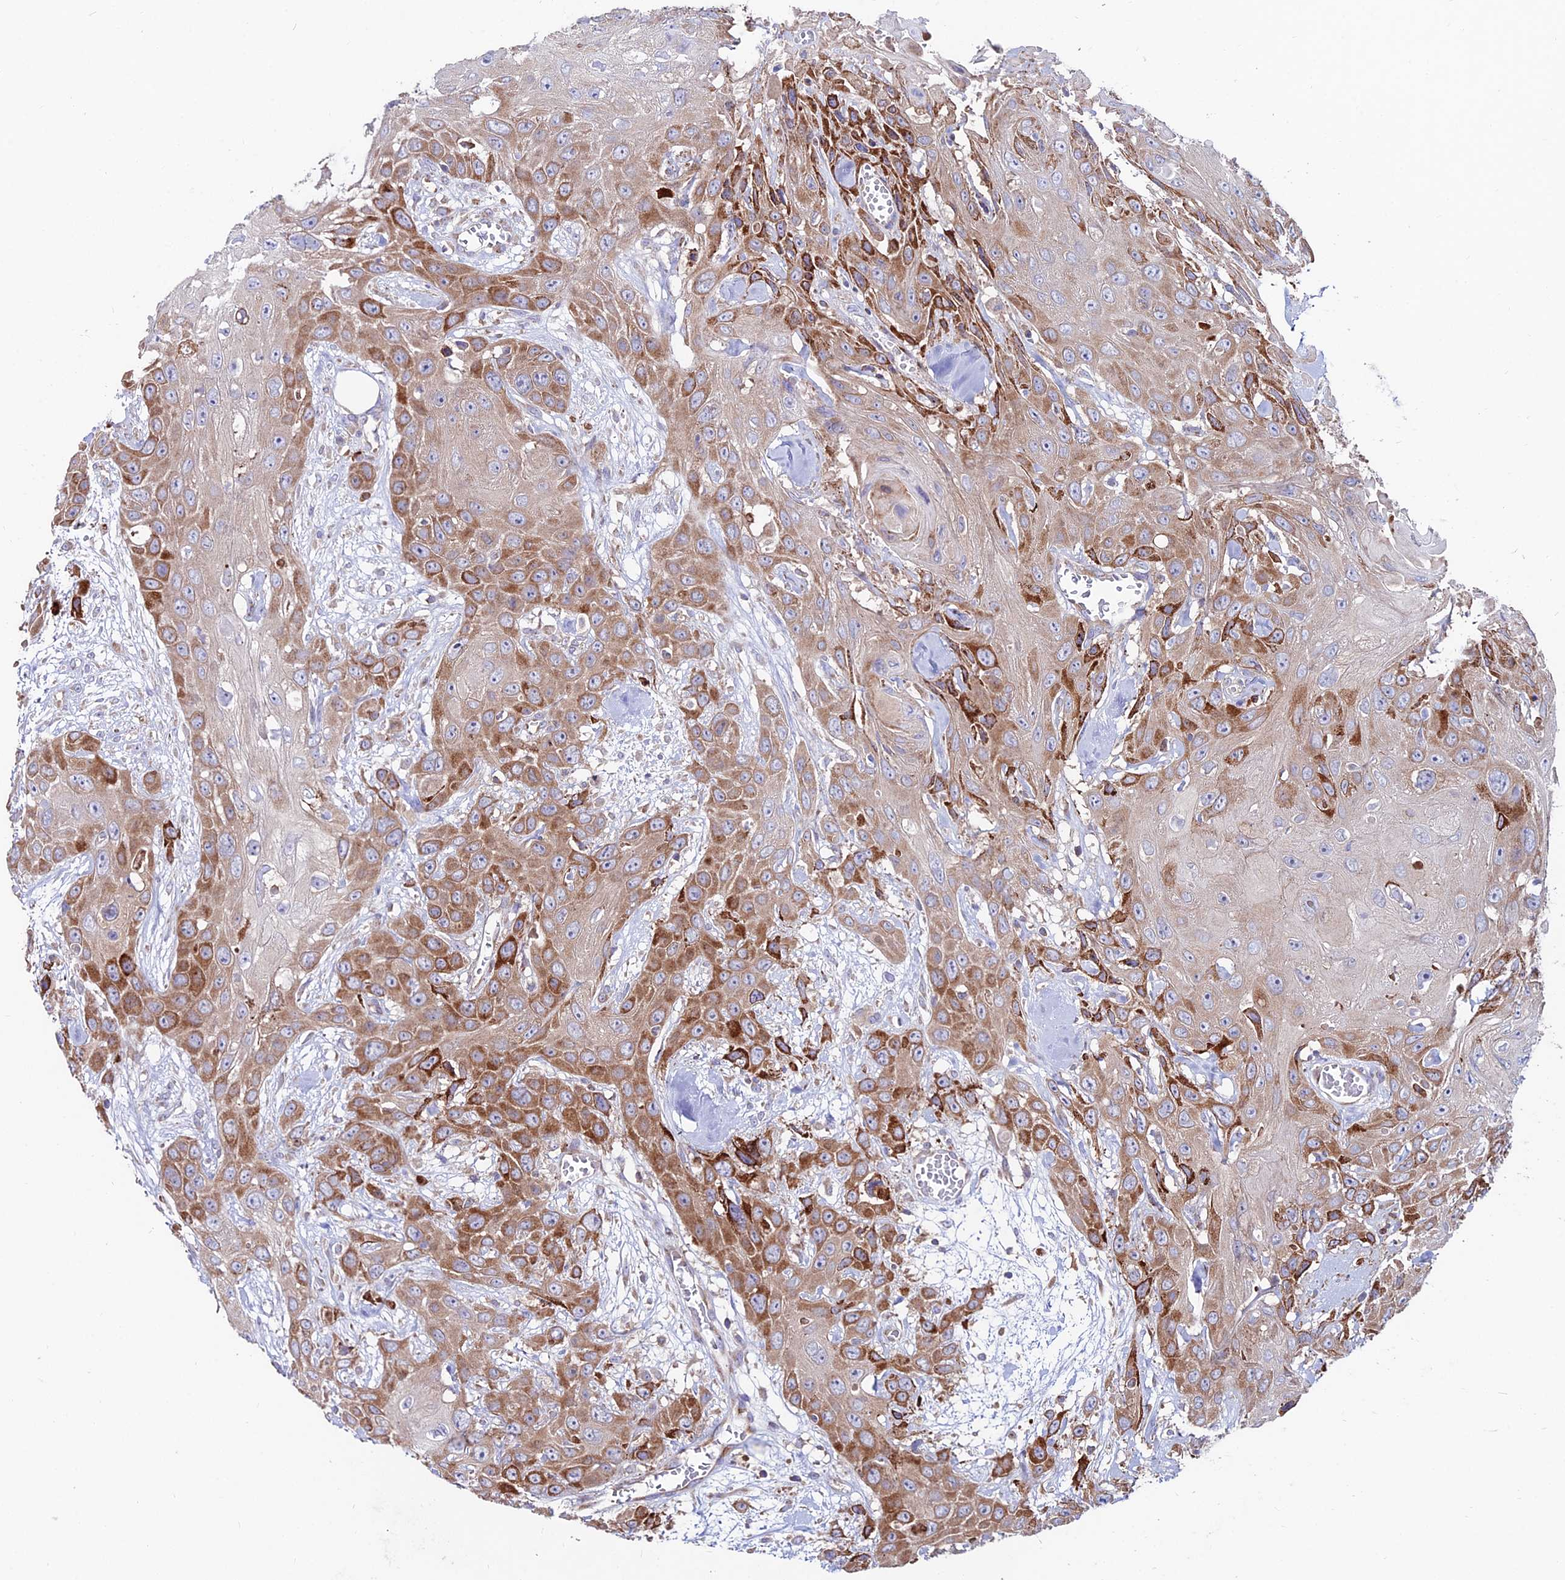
{"staining": {"intensity": "strong", "quantity": "25%-75%", "location": "cytoplasmic/membranous"}, "tissue": "head and neck cancer", "cell_type": "Tumor cells", "image_type": "cancer", "snomed": [{"axis": "morphology", "description": "Squamous cell carcinoma, NOS"}, {"axis": "topography", "description": "Head-Neck"}], "caption": "A brown stain labels strong cytoplasmic/membranous positivity of a protein in human head and neck squamous cell carcinoma tumor cells. The staining was performed using DAB (3,3'-diaminobenzidine), with brown indicating positive protein expression. Nuclei are stained blue with hematoxylin.", "gene": "EIF3K", "patient": {"sex": "male", "age": 81}}